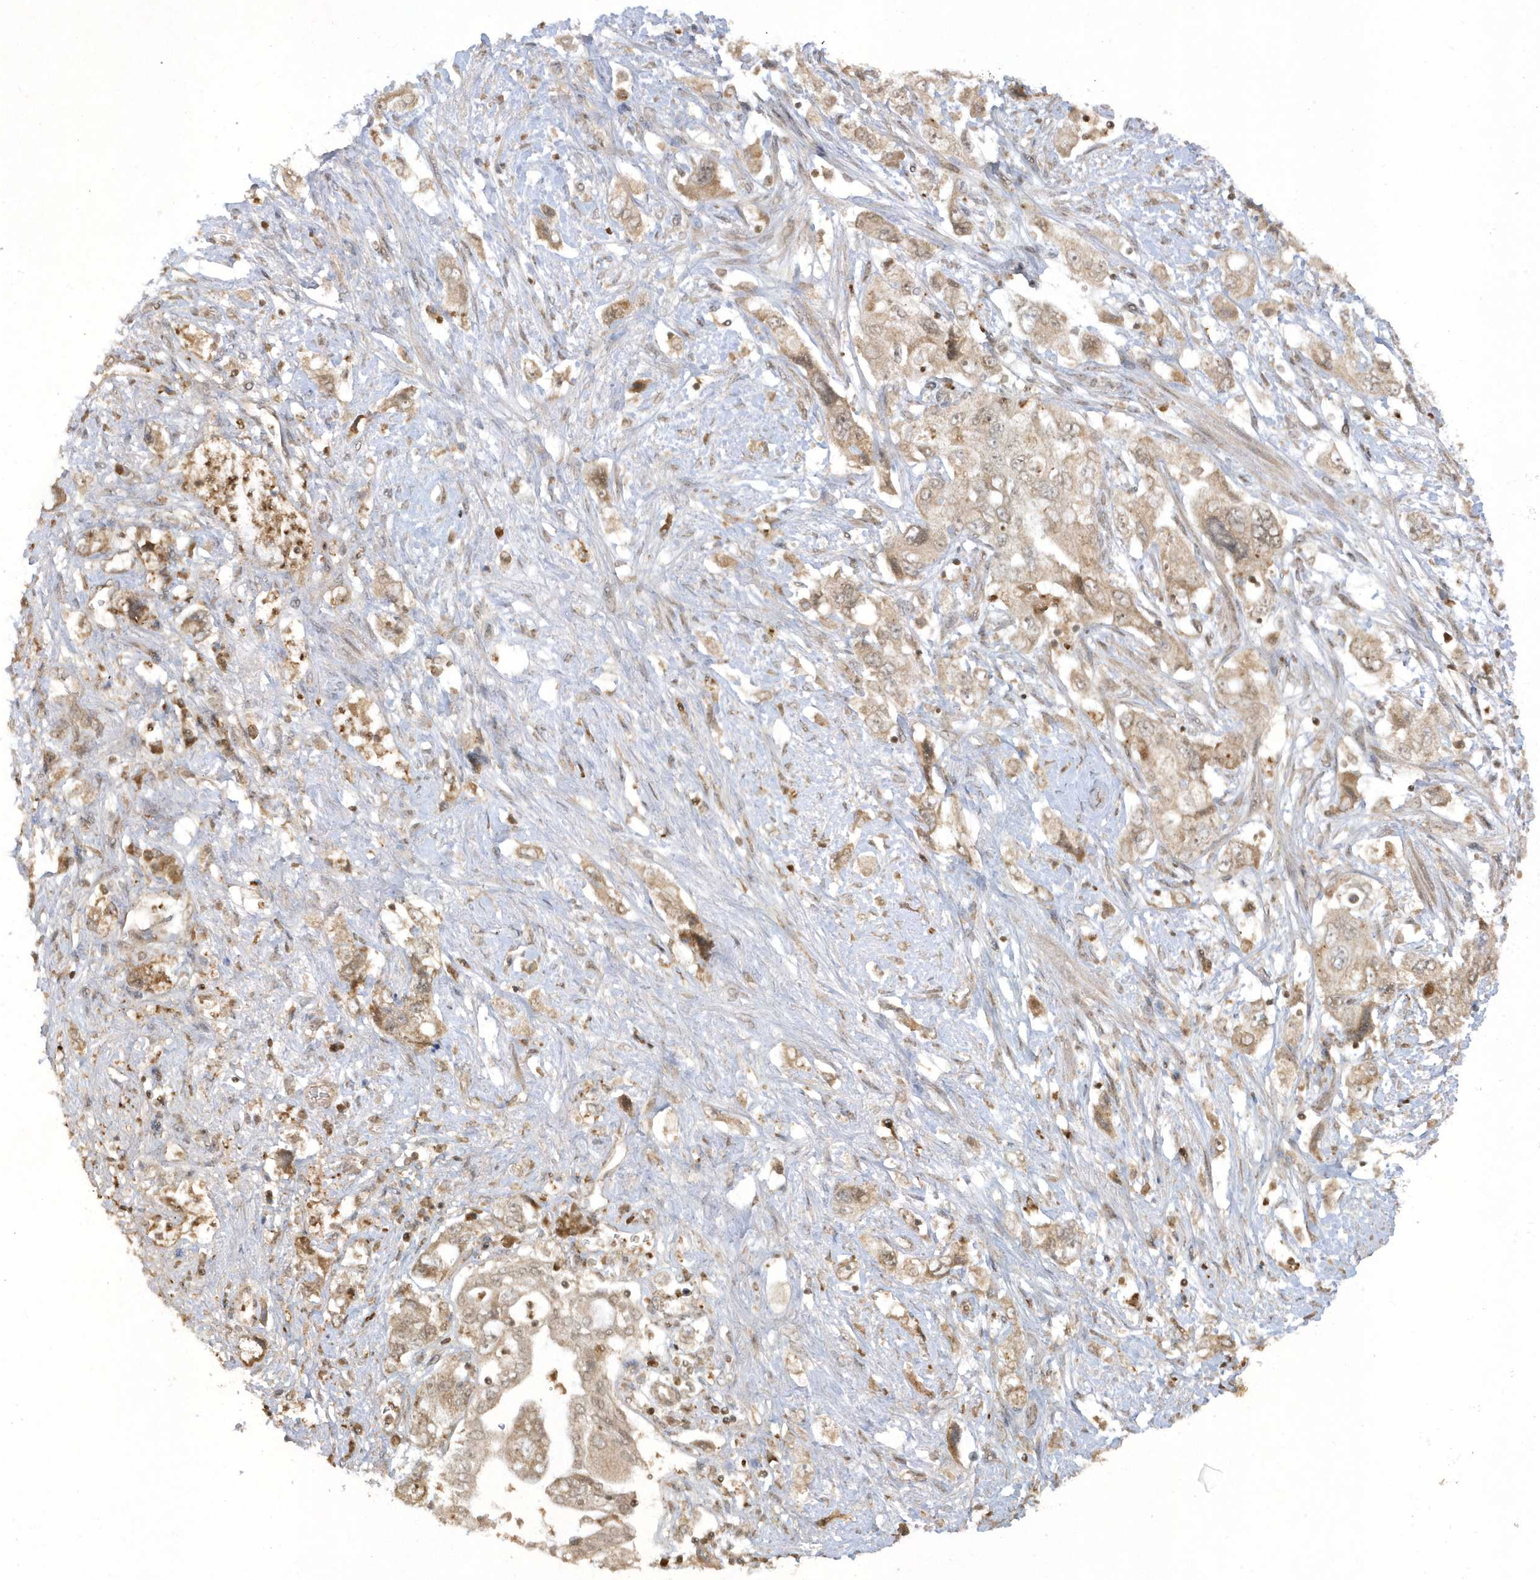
{"staining": {"intensity": "weak", "quantity": ">75%", "location": "cytoplasmic/membranous"}, "tissue": "pancreatic cancer", "cell_type": "Tumor cells", "image_type": "cancer", "snomed": [{"axis": "morphology", "description": "Adenocarcinoma, NOS"}, {"axis": "topography", "description": "Pancreas"}], "caption": "Weak cytoplasmic/membranous staining is seen in about >75% of tumor cells in pancreatic cancer. (DAB (3,3'-diaminobenzidine) IHC with brightfield microscopy, high magnification).", "gene": "ZNF213", "patient": {"sex": "female", "age": 73}}